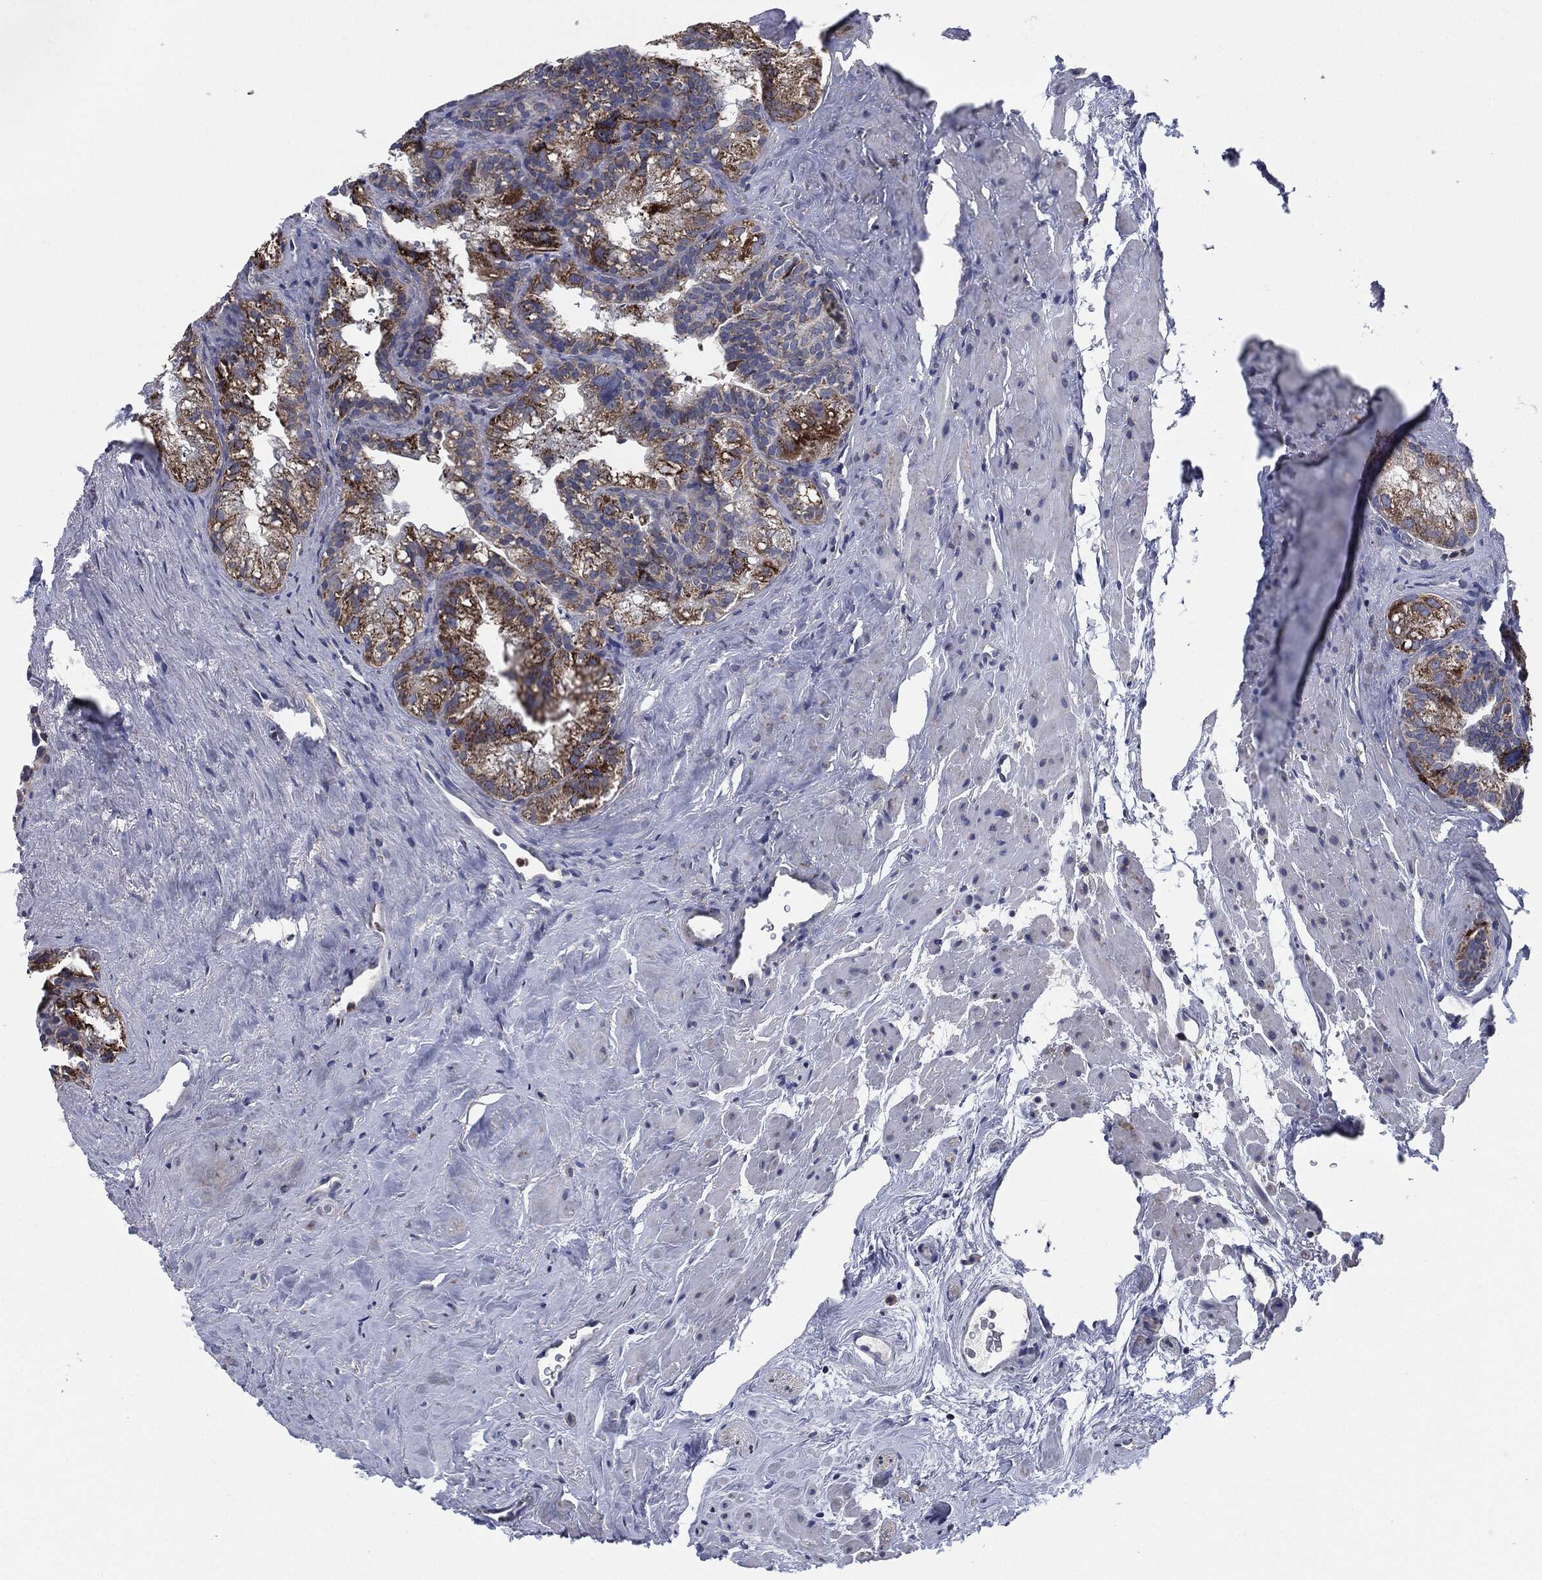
{"staining": {"intensity": "strong", "quantity": "25%-75%", "location": "cytoplasmic/membranous"}, "tissue": "seminal vesicle", "cell_type": "Glandular cells", "image_type": "normal", "snomed": [{"axis": "morphology", "description": "Normal tissue, NOS"}, {"axis": "topography", "description": "Seminal veicle"}], "caption": "Immunohistochemical staining of unremarkable human seminal vesicle shows strong cytoplasmic/membranous protein staining in approximately 25%-75% of glandular cells.", "gene": "NDUFV2", "patient": {"sex": "male", "age": 72}}